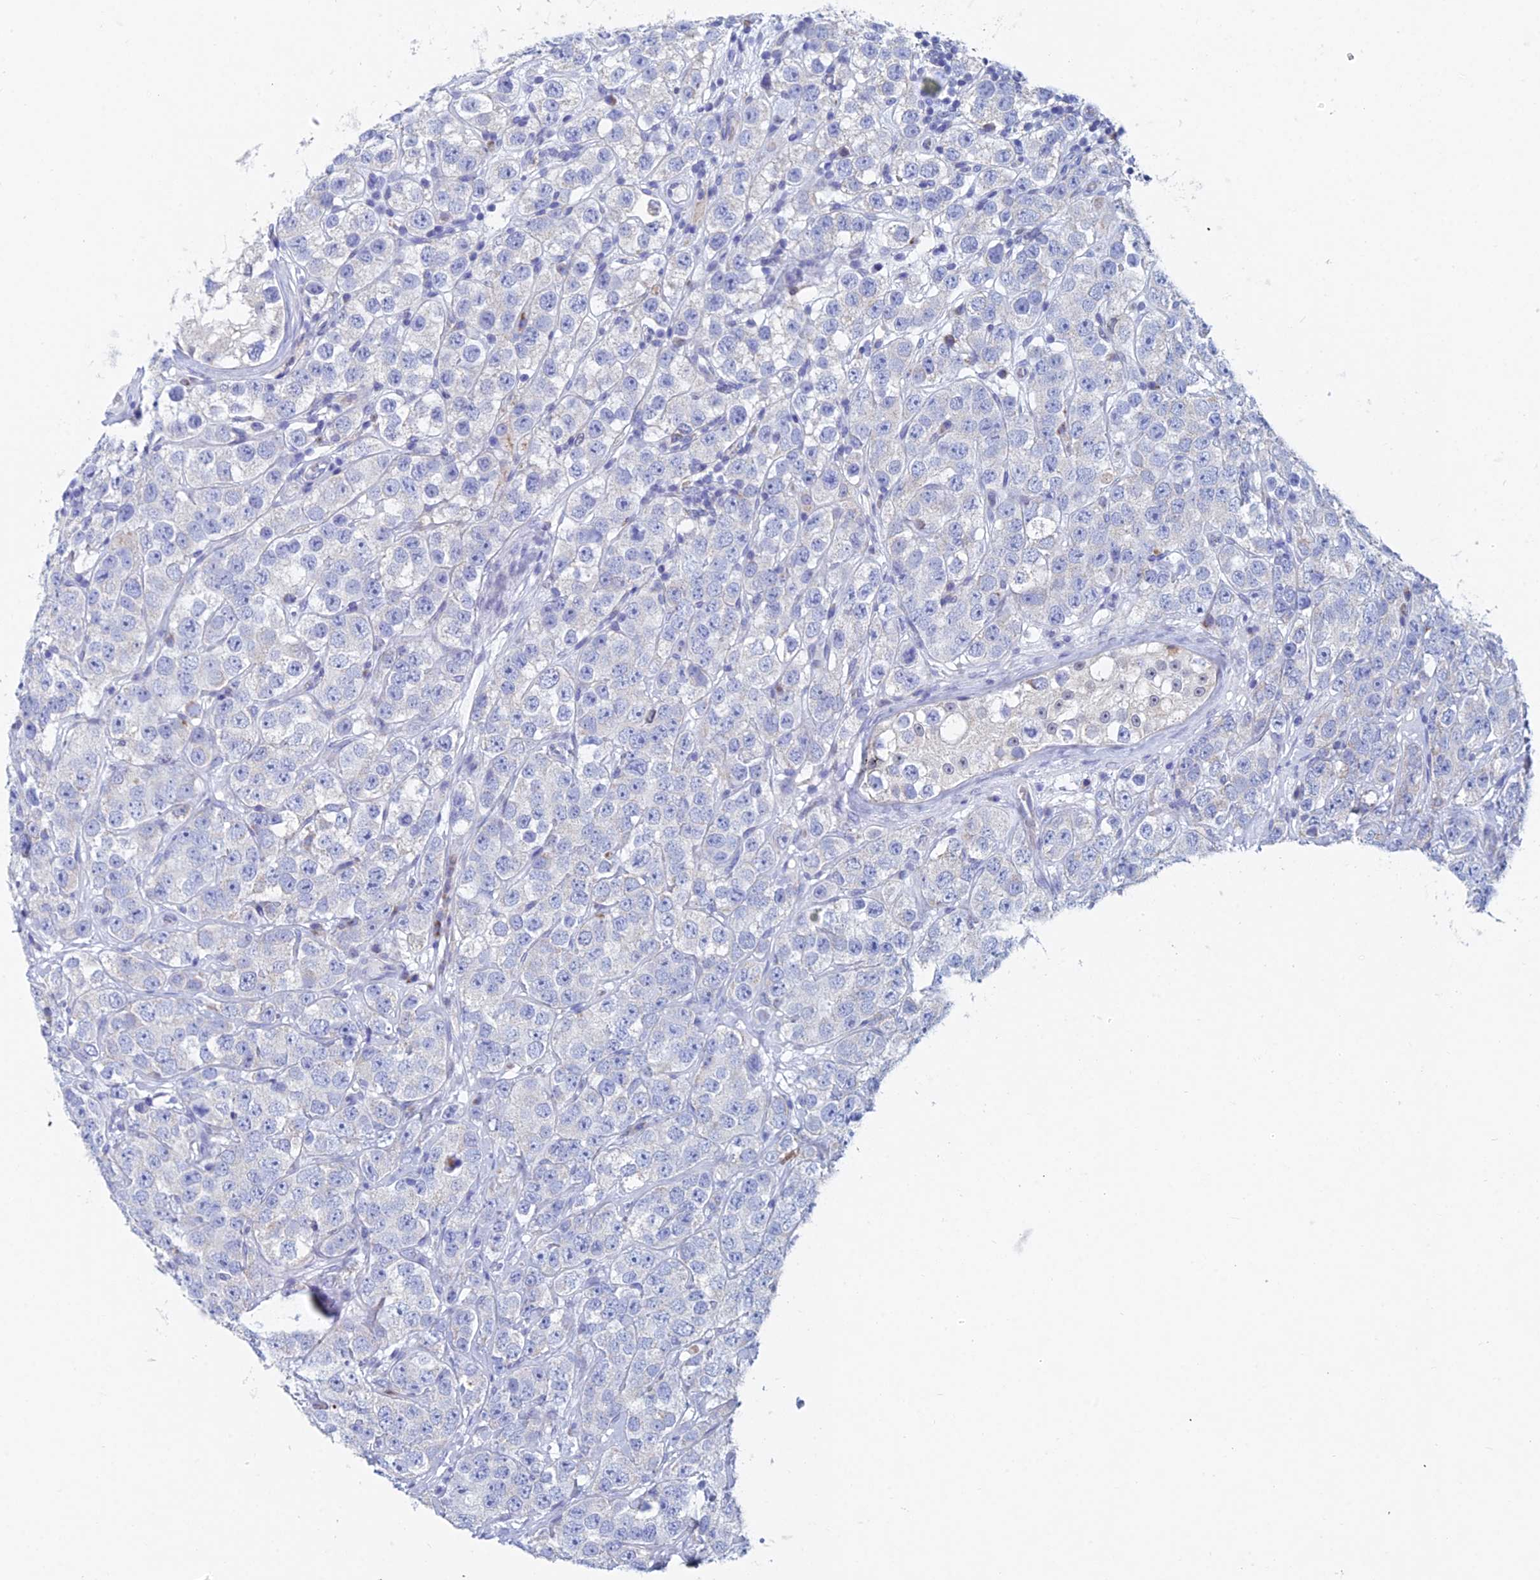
{"staining": {"intensity": "negative", "quantity": "none", "location": "none"}, "tissue": "testis cancer", "cell_type": "Tumor cells", "image_type": "cancer", "snomed": [{"axis": "morphology", "description": "Seminoma, NOS"}, {"axis": "topography", "description": "Testis"}], "caption": "This histopathology image is of testis seminoma stained with IHC to label a protein in brown with the nuclei are counter-stained blue. There is no staining in tumor cells. Nuclei are stained in blue.", "gene": "ACSM1", "patient": {"sex": "male", "age": 28}}